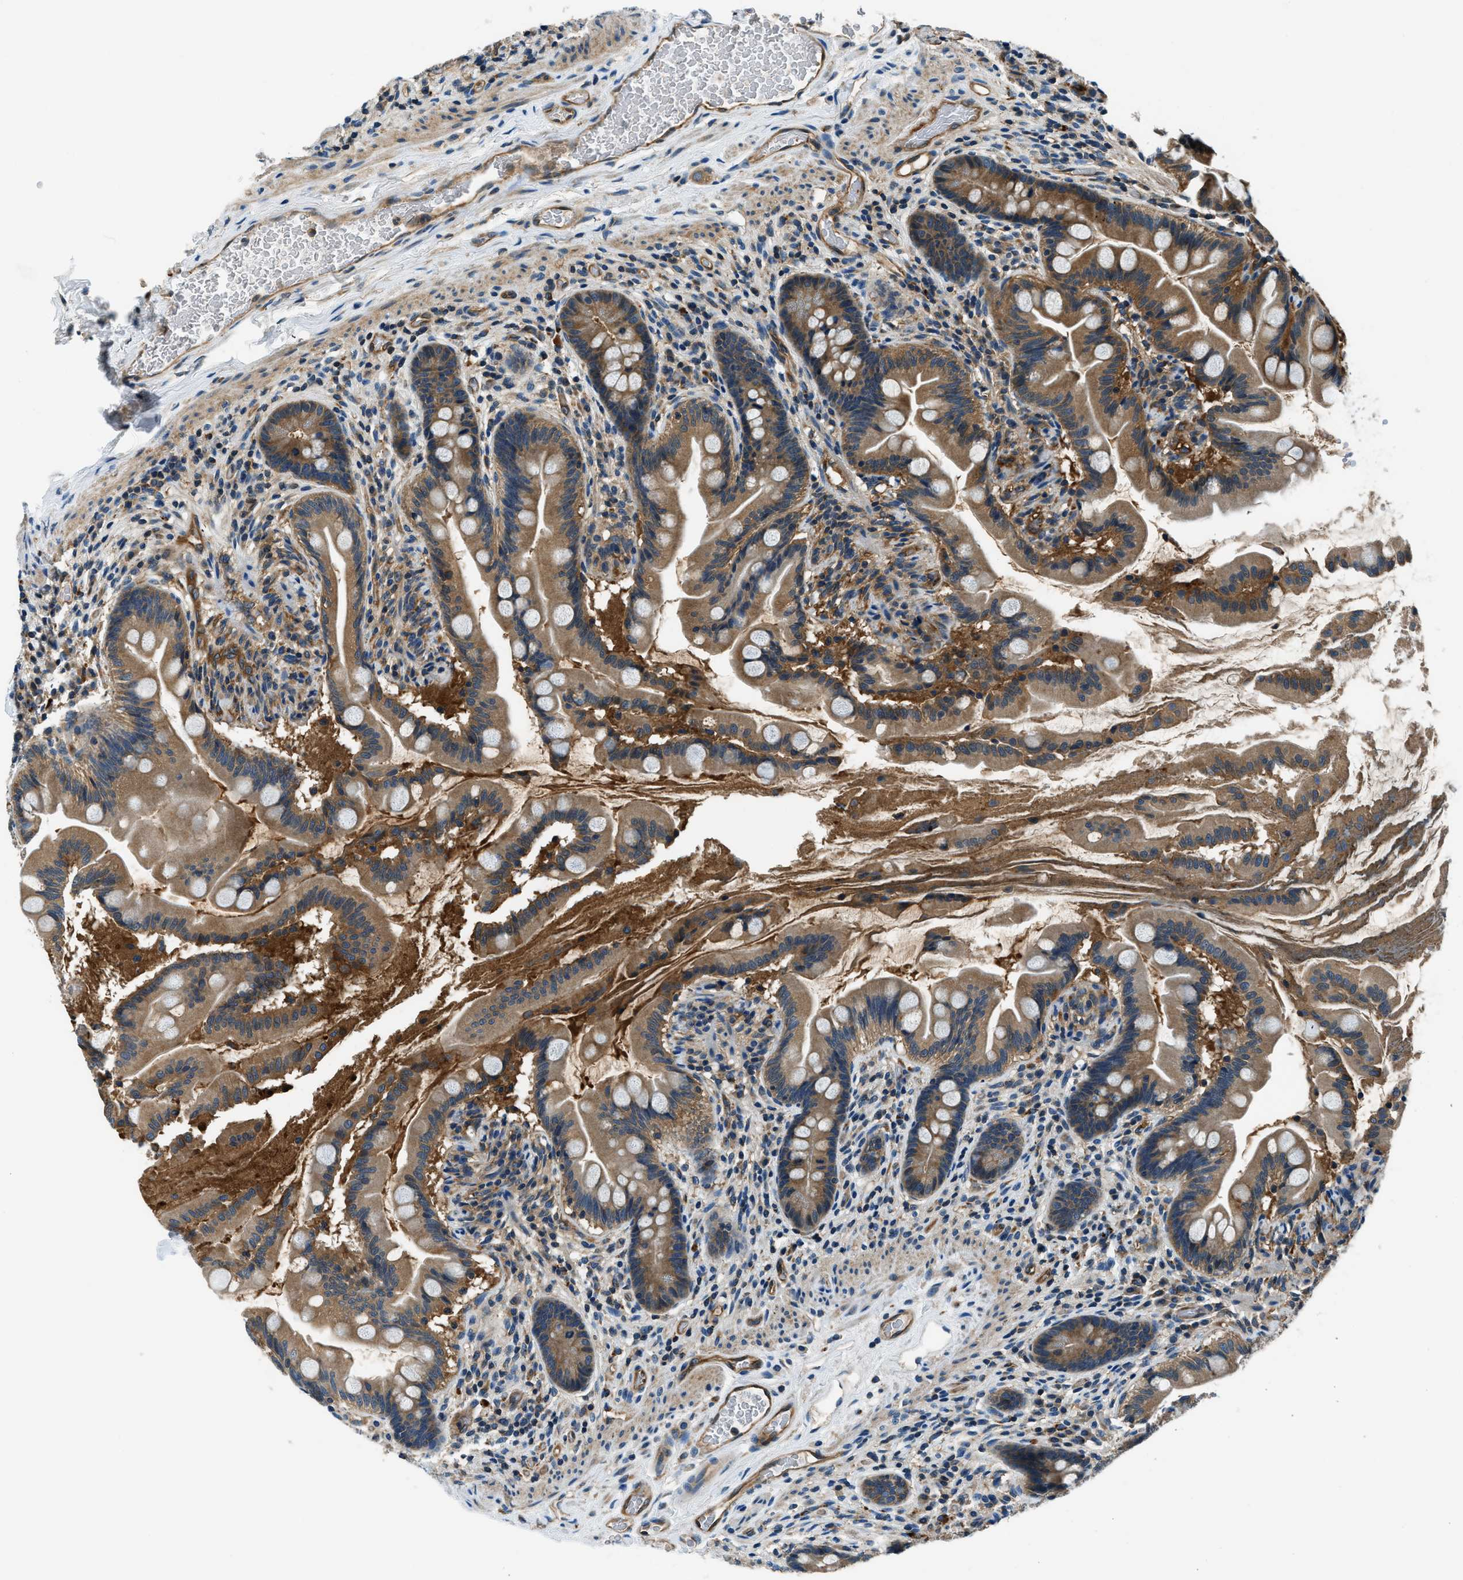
{"staining": {"intensity": "moderate", "quantity": ">75%", "location": "cytoplasmic/membranous"}, "tissue": "small intestine", "cell_type": "Glandular cells", "image_type": "normal", "snomed": [{"axis": "morphology", "description": "Normal tissue, NOS"}, {"axis": "topography", "description": "Small intestine"}], "caption": "A high-resolution image shows immunohistochemistry (IHC) staining of unremarkable small intestine, which displays moderate cytoplasmic/membranous expression in approximately >75% of glandular cells. (Brightfield microscopy of DAB IHC at high magnification).", "gene": "SLC19A2", "patient": {"sex": "female", "age": 56}}